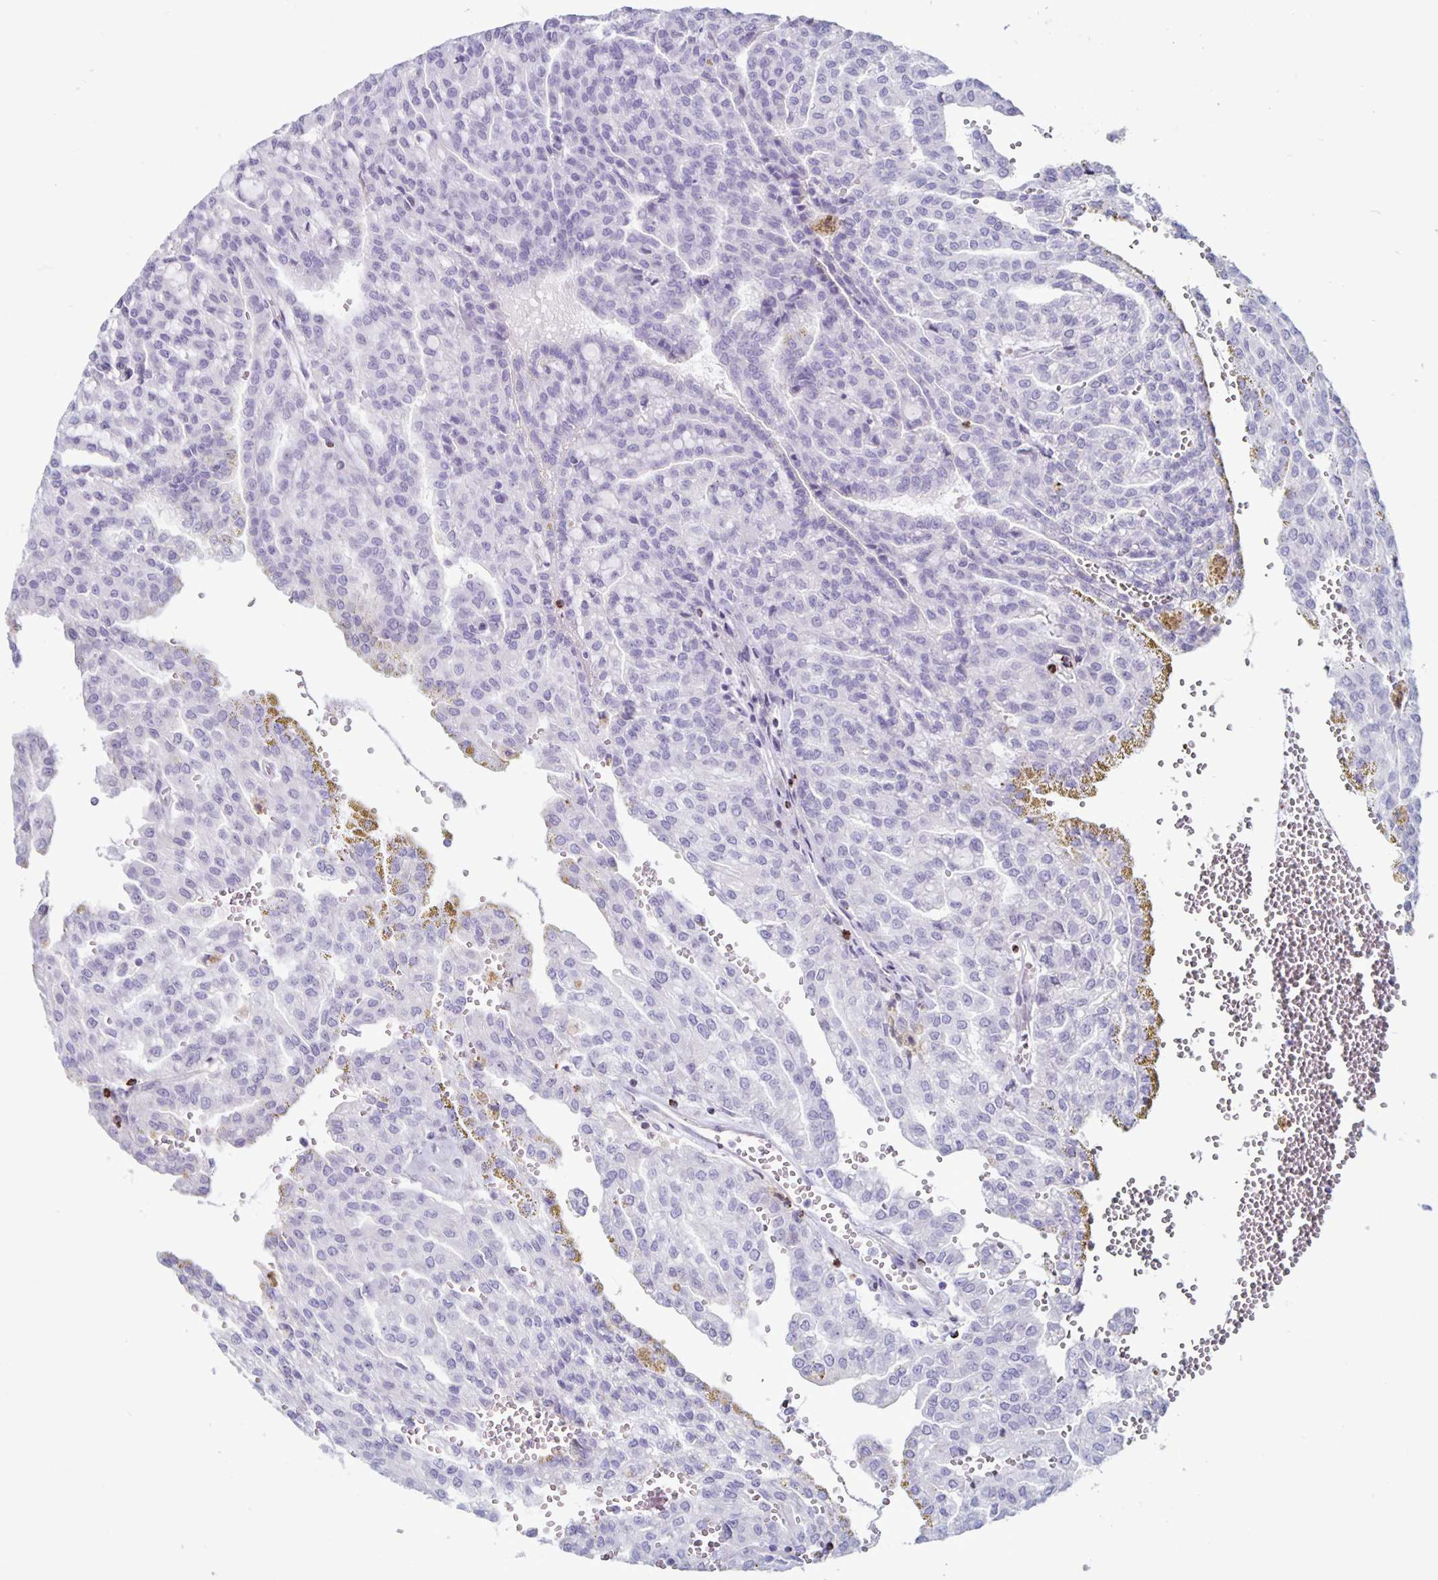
{"staining": {"intensity": "negative", "quantity": "none", "location": "none"}, "tissue": "renal cancer", "cell_type": "Tumor cells", "image_type": "cancer", "snomed": [{"axis": "morphology", "description": "Adenocarcinoma, NOS"}, {"axis": "topography", "description": "Kidney"}], "caption": "Renal cancer (adenocarcinoma) was stained to show a protein in brown. There is no significant expression in tumor cells.", "gene": "GZMK", "patient": {"sex": "male", "age": 63}}